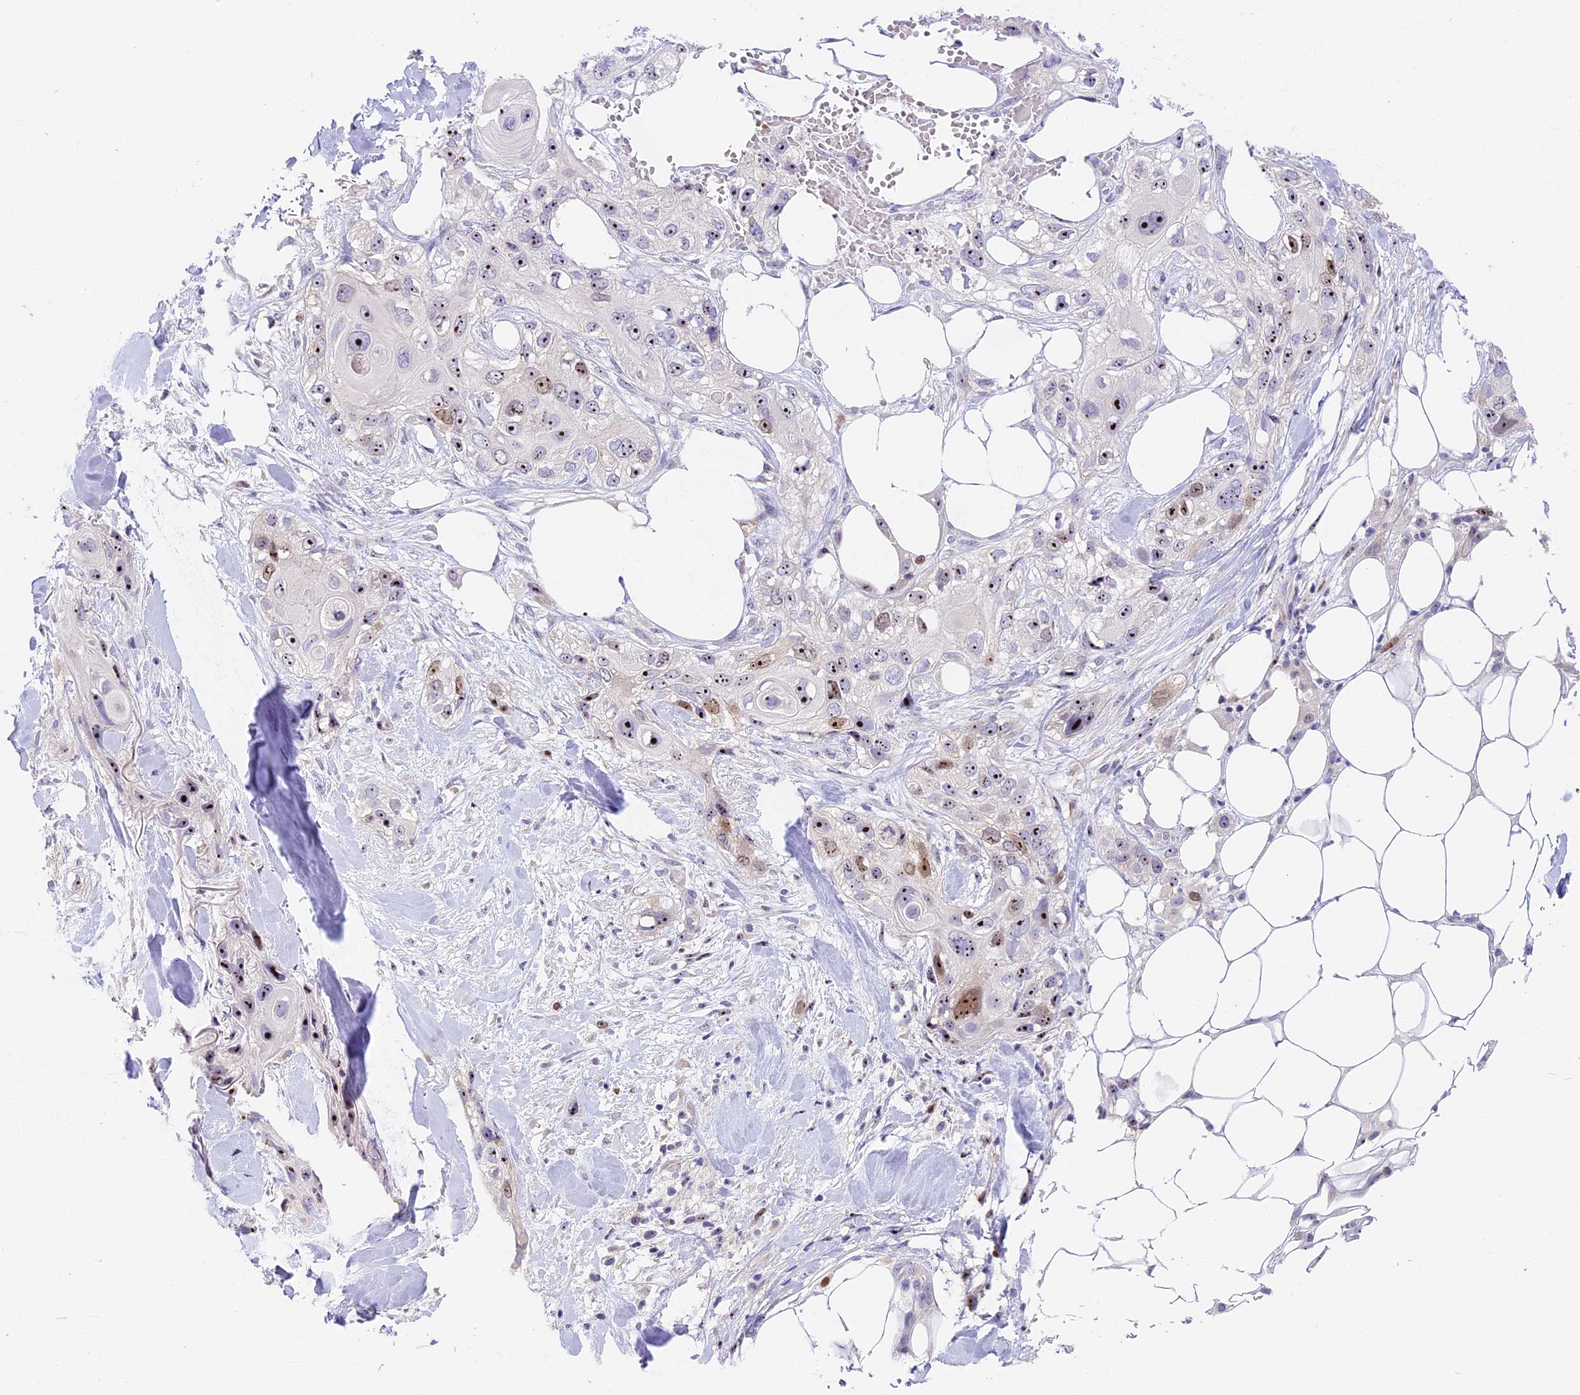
{"staining": {"intensity": "strong", "quantity": "25%-75%", "location": "nuclear"}, "tissue": "skin cancer", "cell_type": "Tumor cells", "image_type": "cancer", "snomed": [{"axis": "morphology", "description": "Normal tissue, NOS"}, {"axis": "morphology", "description": "Squamous cell carcinoma, NOS"}, {"axis": "topography", "description": "Skin"}], "caption": "A histopathology image of squamous cell carcinoma (skin) stained for a protein demonstrates strong nuclear brown staining in tumor cells.", "gene": "RAD51", "patient": {"sex": "male", "age": 72}}